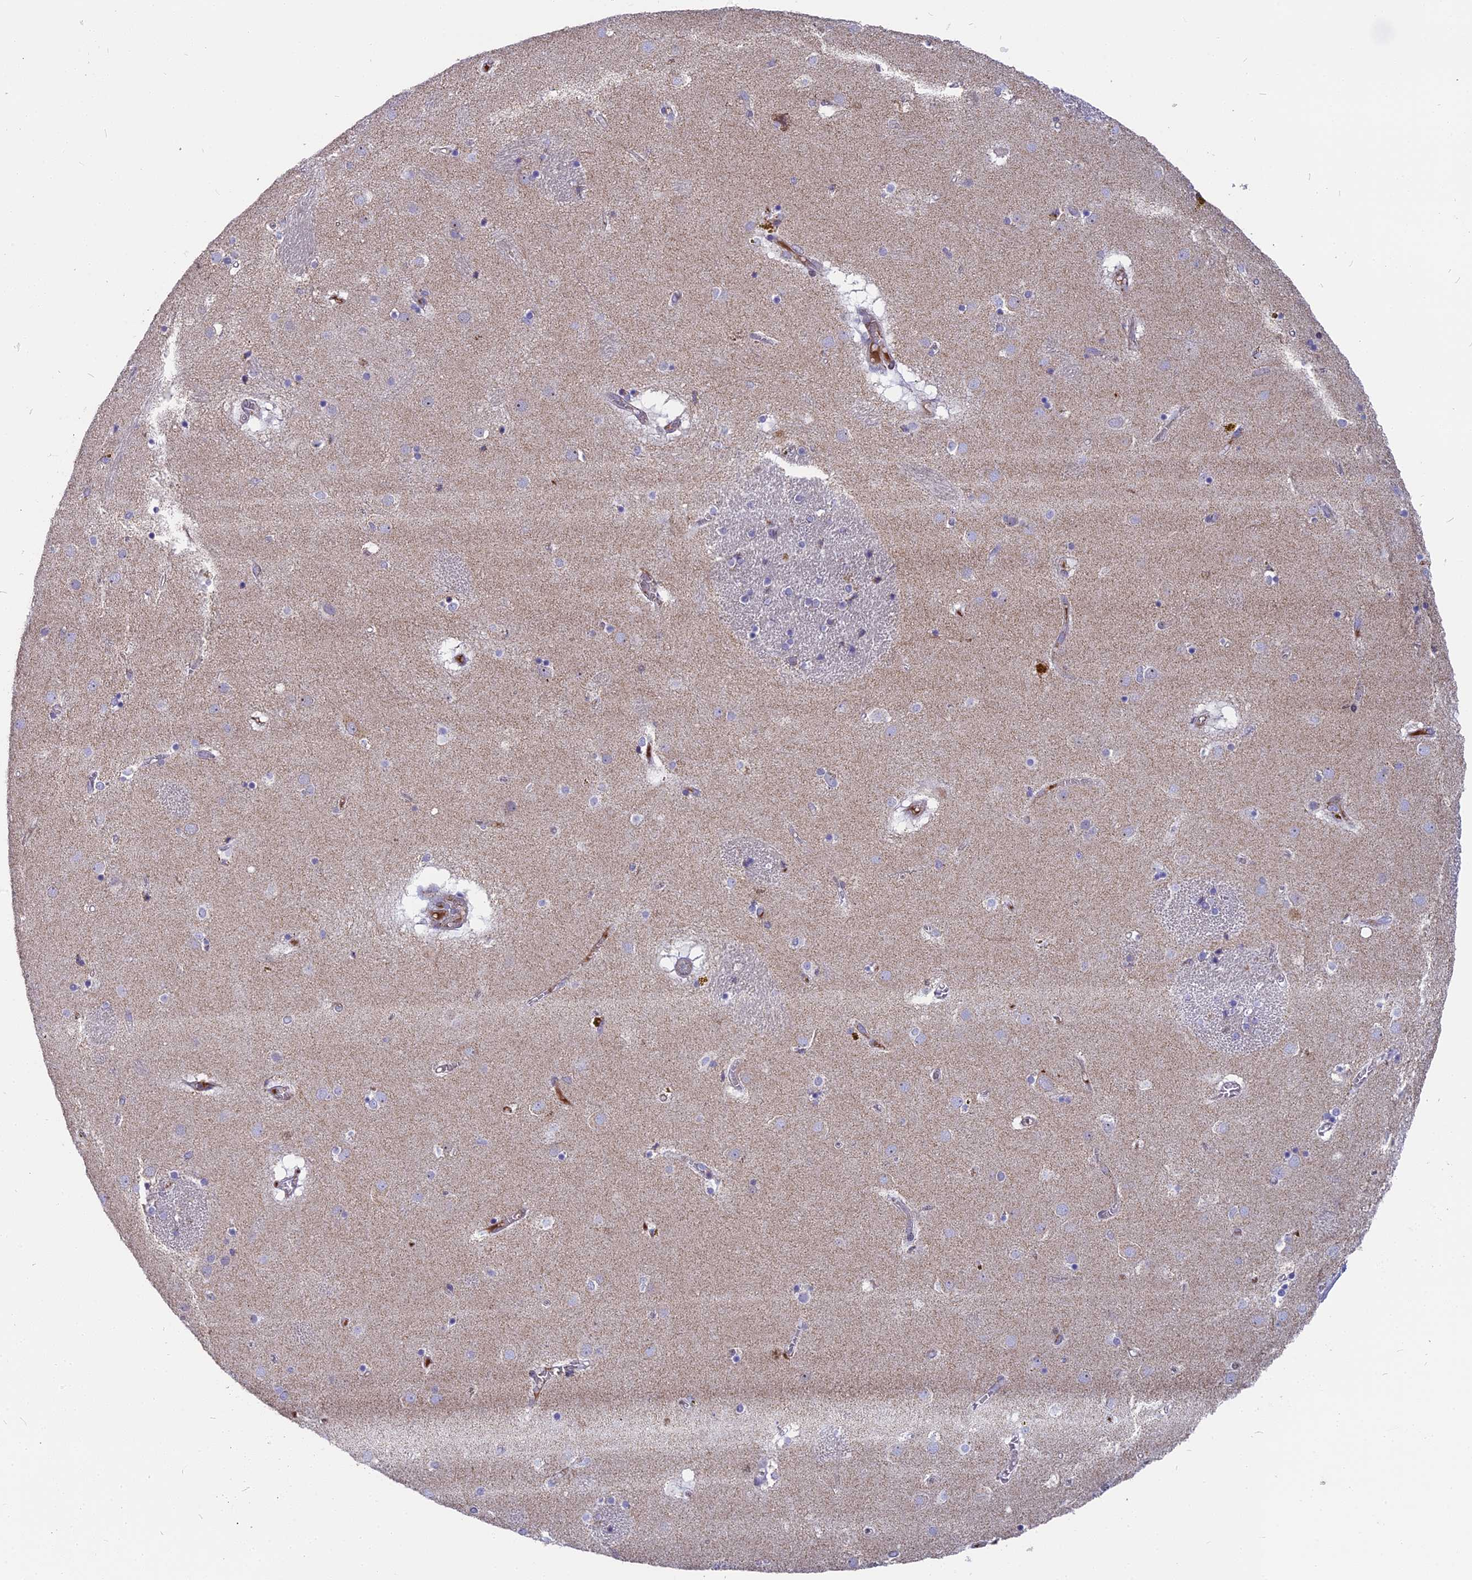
{"staining": {"intensity": "negative", "quantity": "none", "location": "none"}, "tissue": "caudate", "cell_type": "Glial cells", "image_type": "normal", "snomed": [{"axis": "morphology", "description": "Normal tissue, NOS"}, {"axis": "topography", "description": "Lateral ventricle wall"}], "caption": "Immunohistochemistry photomicrograph of benign caudate: human caudate stained with DAB reveals no significant protein staining in glial cells. (Stains: DAB IHC with hematoxylin counter stain, Microscopy: brightfield microscopy at high magnification).", "gene": "DTWD1", "patient": {"sex": "male", "age": 70}}